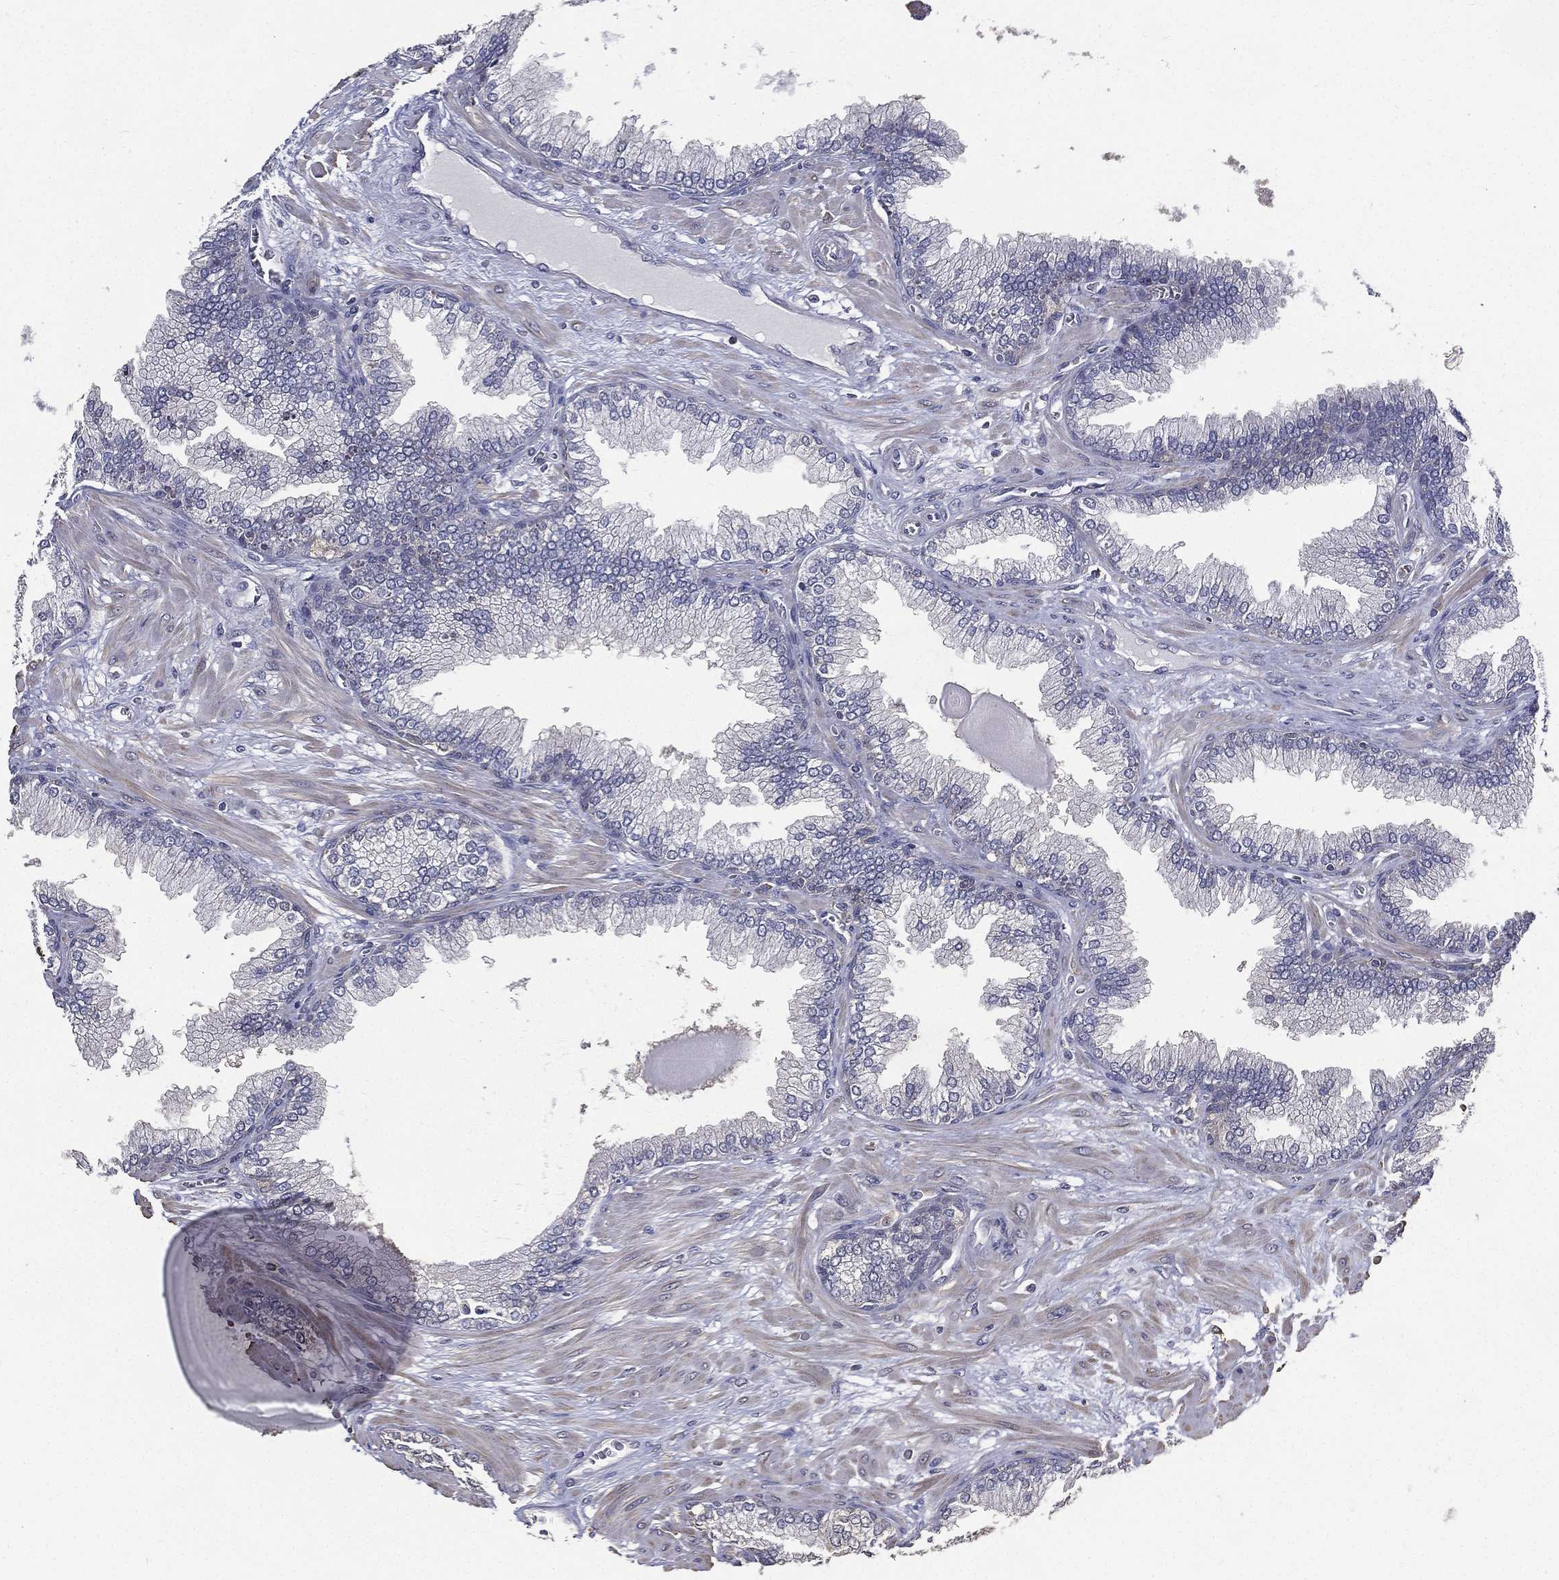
{"staining": {"intensity": "negative", "quantity": "none", "location": "none"}, "tissue": "prostate cancer", "cell_type": "Tumor cells", "image_type": "cancer", "snomed": [{"axis": "morphology", "description": "Adenocarcinoma, Low grade"}, {"axis": "topography", "description": "Prostate"}], "caption": "This is an immunohistochemistry photomicrograph of prostate low-grade adenocarcinoma. There is no staining in tumor cells.", "gene": "SERPINB2", "patient": {"sex": "male", "age": 69}}